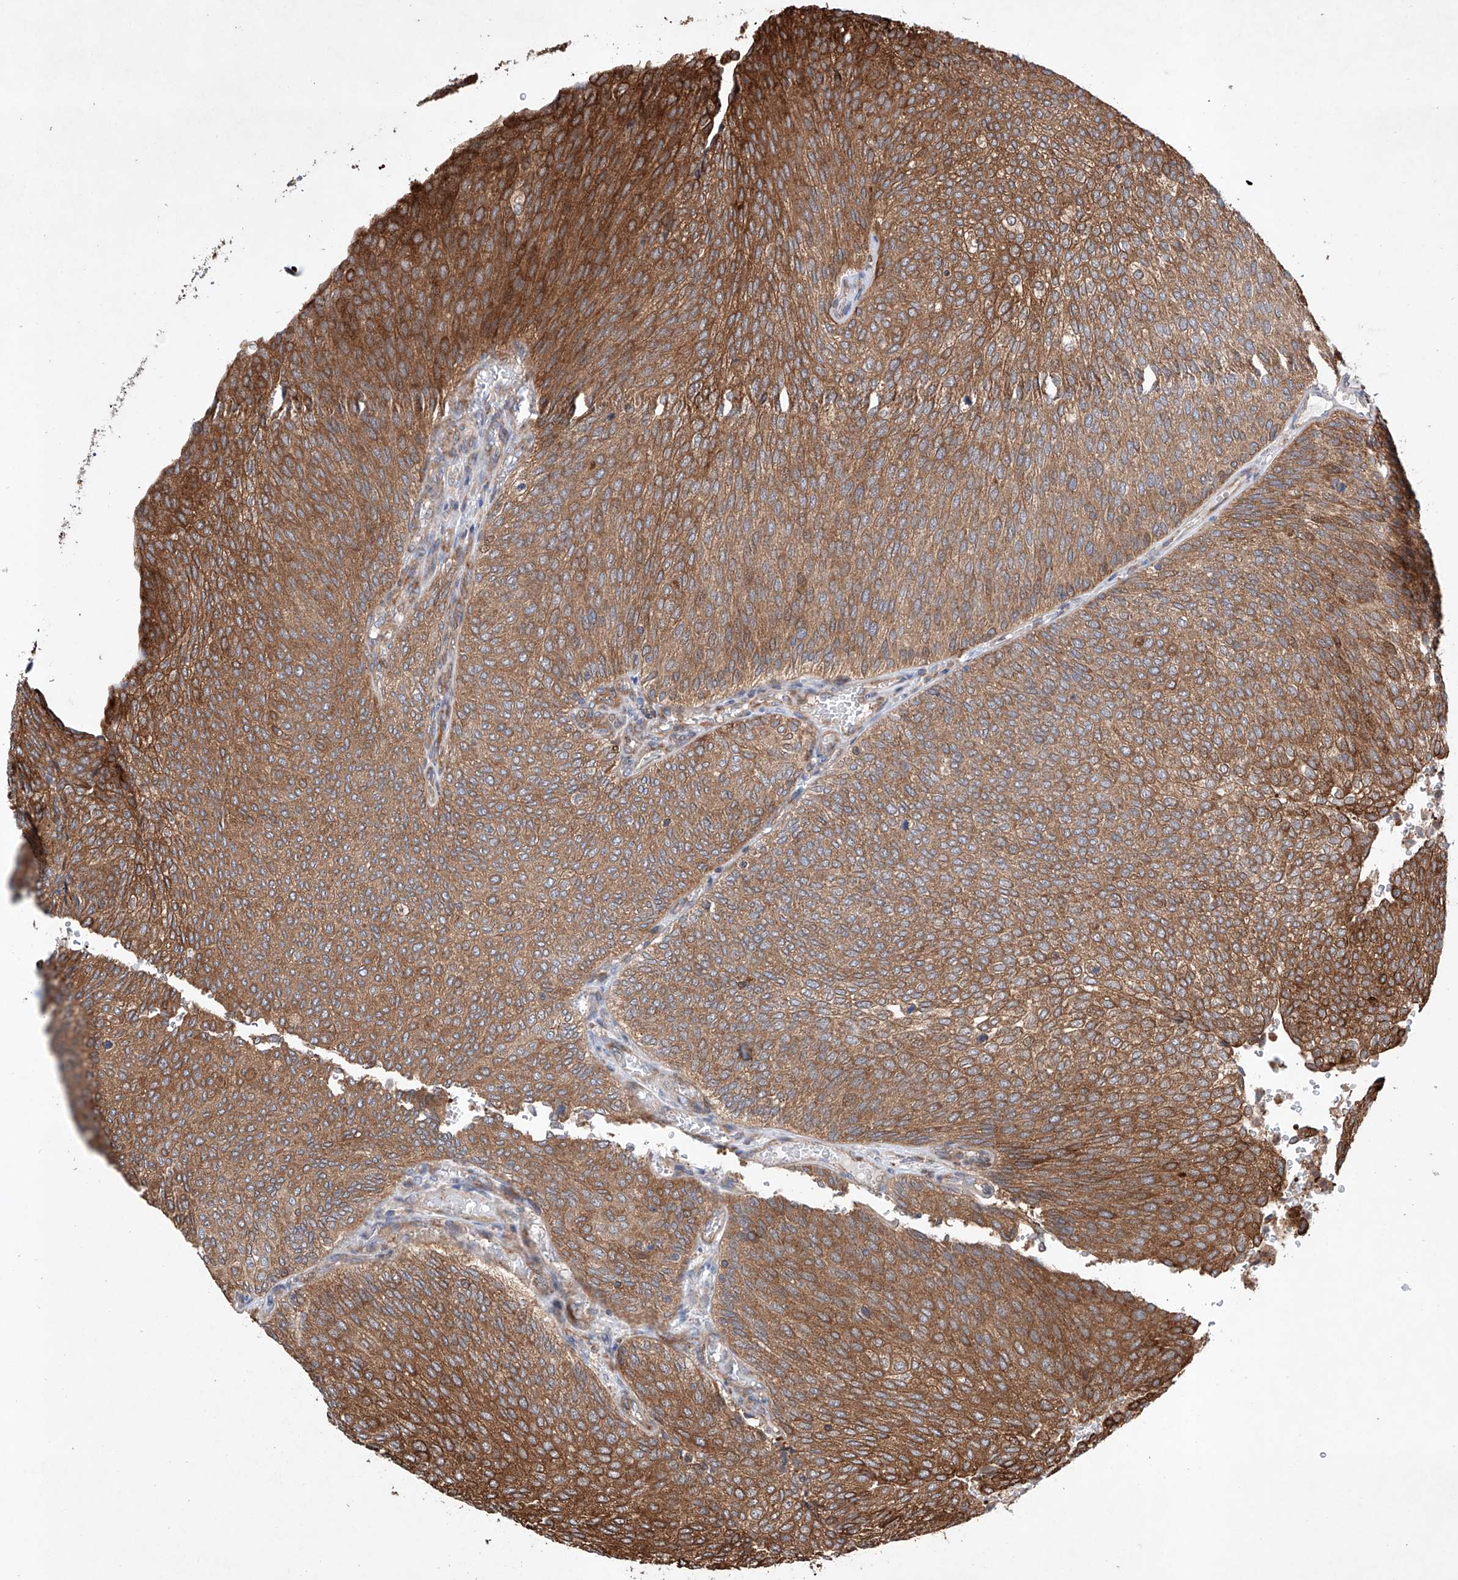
{"staining": {"intensity": "strong", "quantity": ">75%", "location": "cytoplasmic/membranous"}, "tissue": "urothelial cancer", "cell_type": "Tumor cells", "image_type": "cancer", "snomed": [{"axis": "morphology", "description": "Urothelial carcinoma, Low grade"}, {"axis": "topography", "description": "Urinary bladder"}], "caption": "An image showing strong cytoplasmic/membranous staining in about >75% of tumor cells in urothelial cancer, as visualized by brown immunohistochemical staining.", "gene": "TIMM23", "patient": {"sex": "female", "age": 79}}